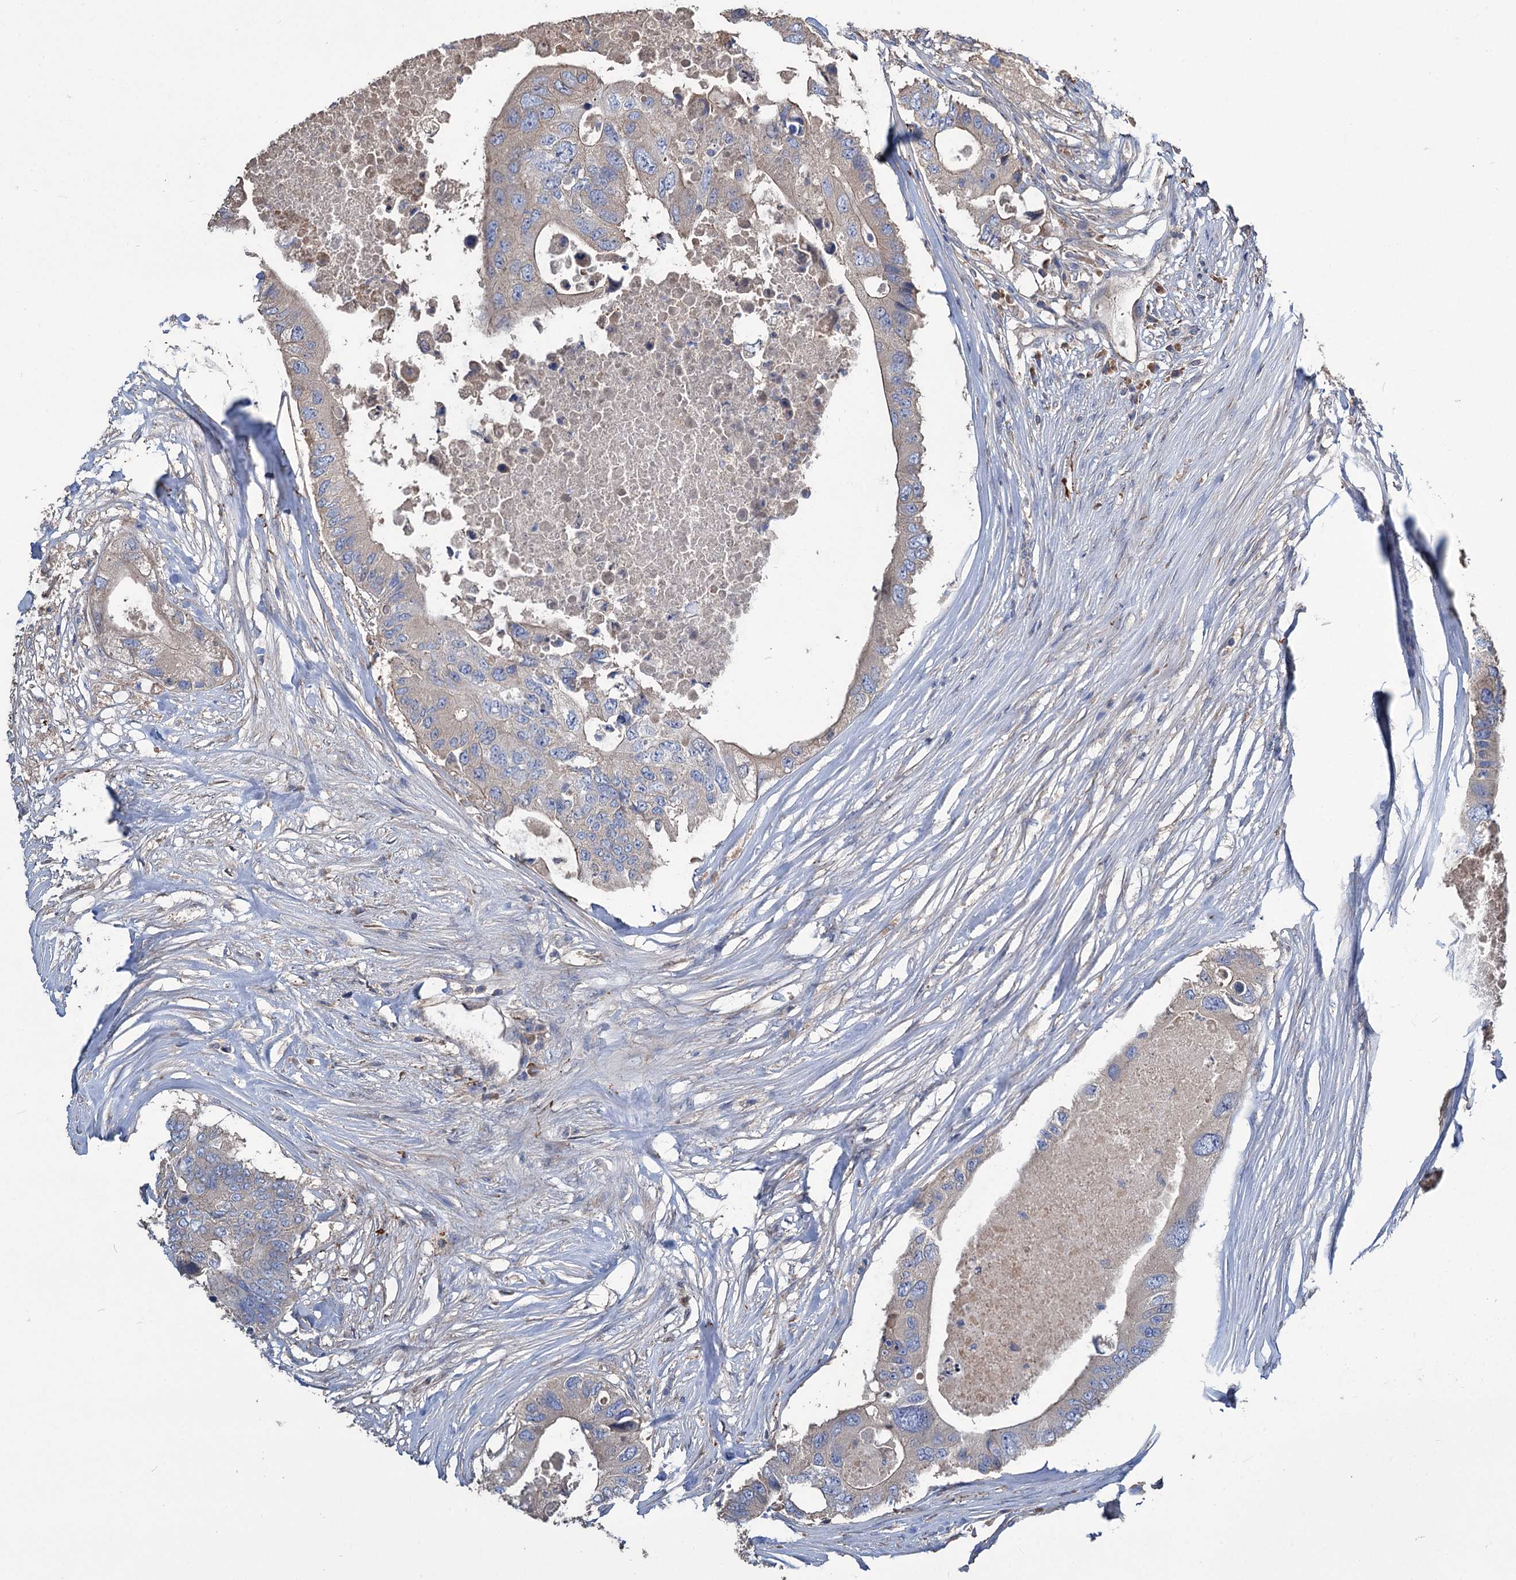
{"staining": {"intensity": "negative", "quantity": "none", "location": "none"}, "tissue": "colorectal cancer", "cell_type": "Tumor cells", "image_type": "cancer", "snomed": [{"axis": "morphology", "description": "Adenocarcinoma, NOS"}, {"axis": "topography", "description": "Colon"}], "caption": "Immunohistochemistry micrograph of neoplastic tissue: human adenocarcinoma (colorectal) stained with DAB (3,3'-diaminobenzidine) shows no significant protein positivity in tumor cells. (DAB immunohistochemistry visualized using brightfield microscopy, high magnification).", "gene": "URAD", "patient": {"sex": "male", "age": 71}}